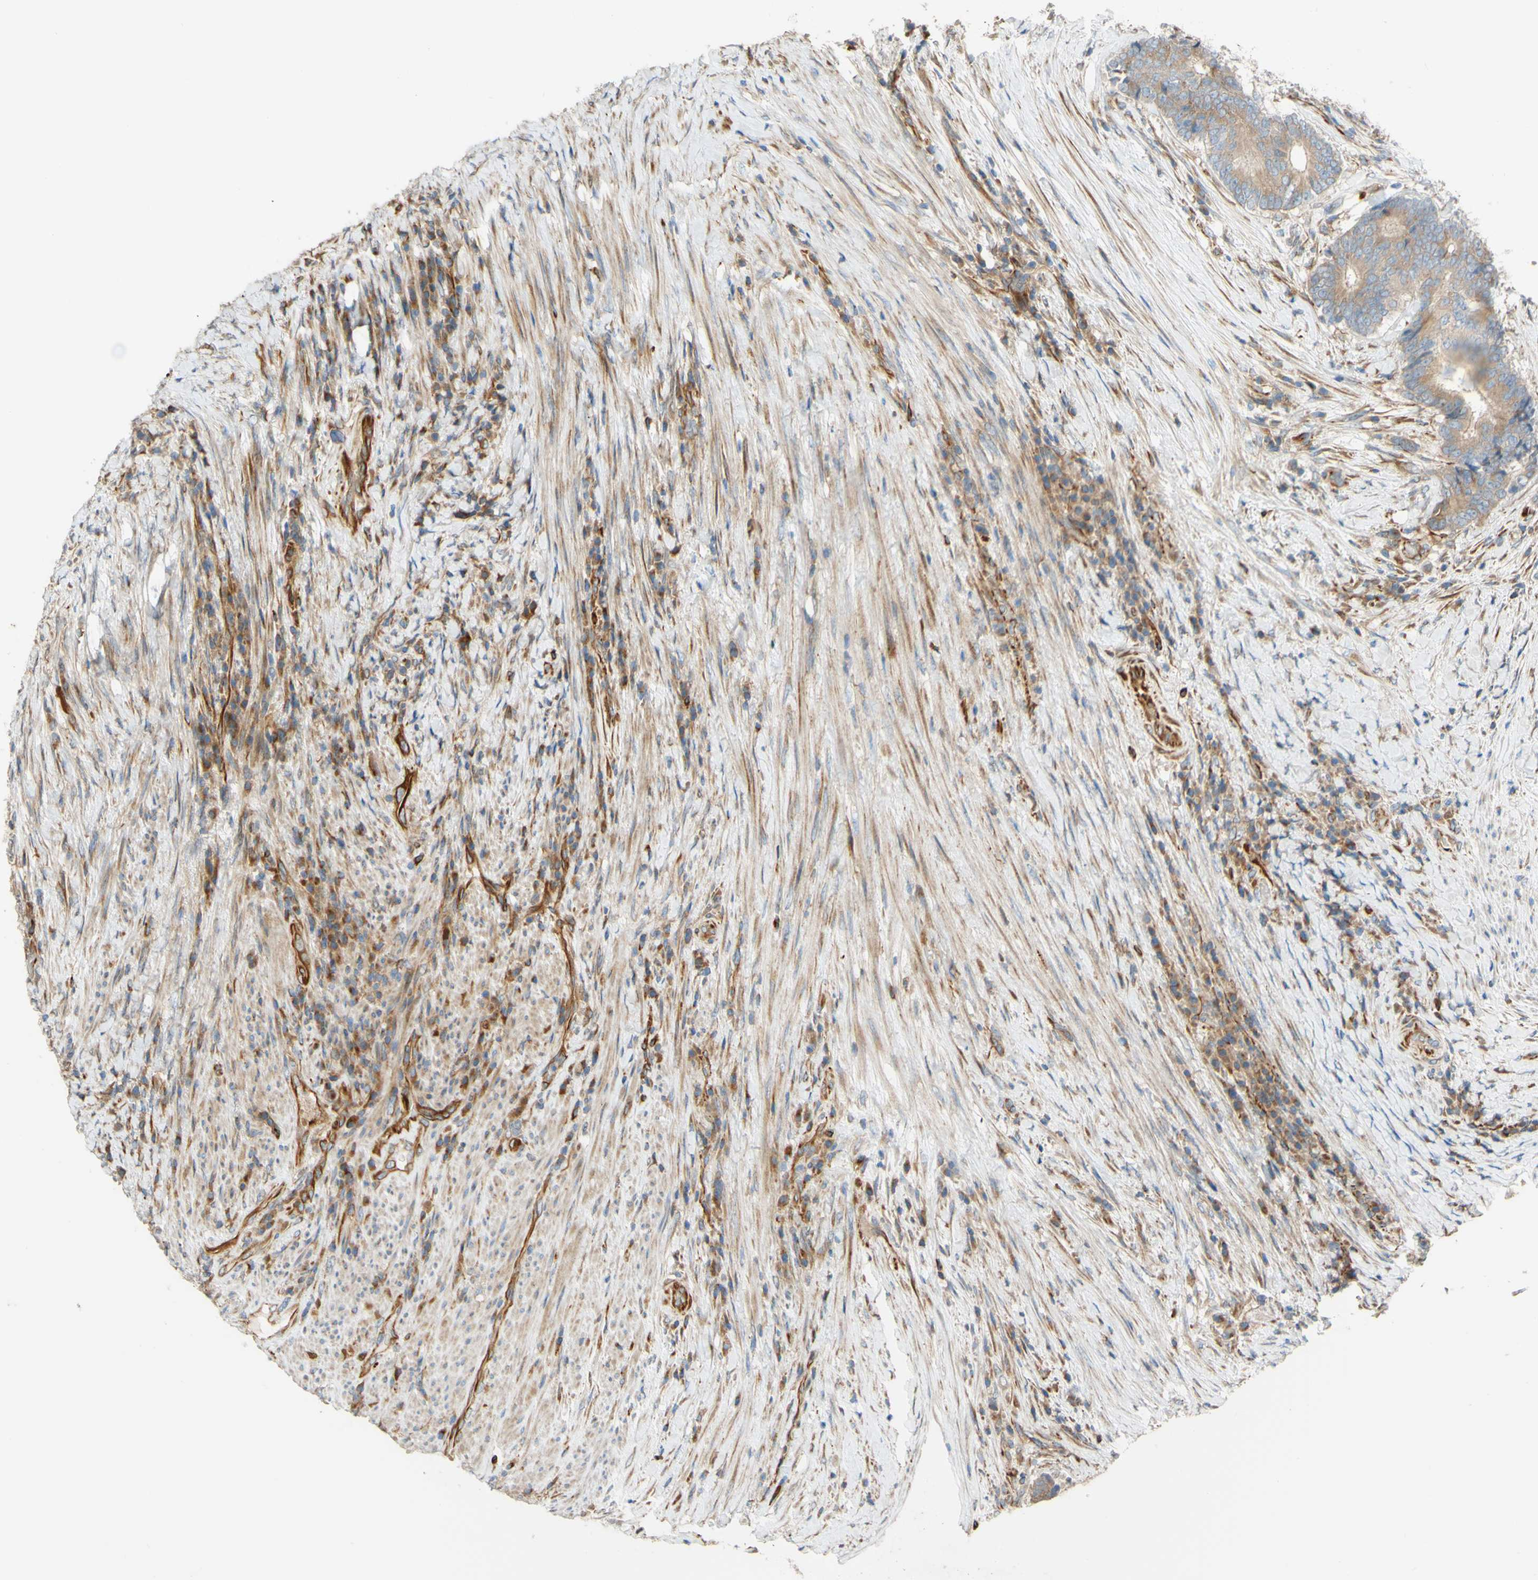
{"staining": {"intensity": "moderate", "quantity": ">75%", "location": "cytoplasmic/membranous"}, "tissue": "colorectal cancer", "cell_type": "Tumor cells", "image_type": "cancer", "snomed": [{"axis": "morphology", "description": "Adenocarcinoma, NOS"}, {"axis": "topography", "description": "Rectum"}], "caption": "Tumor cells reveal medium levels of moderate cytoplasmic/membranous positivity in approximately >75% of cells in human adenocarcinoma (colorectal).", "gene": "C1orf43", "patient": {"sex": "male", "age": 72}}